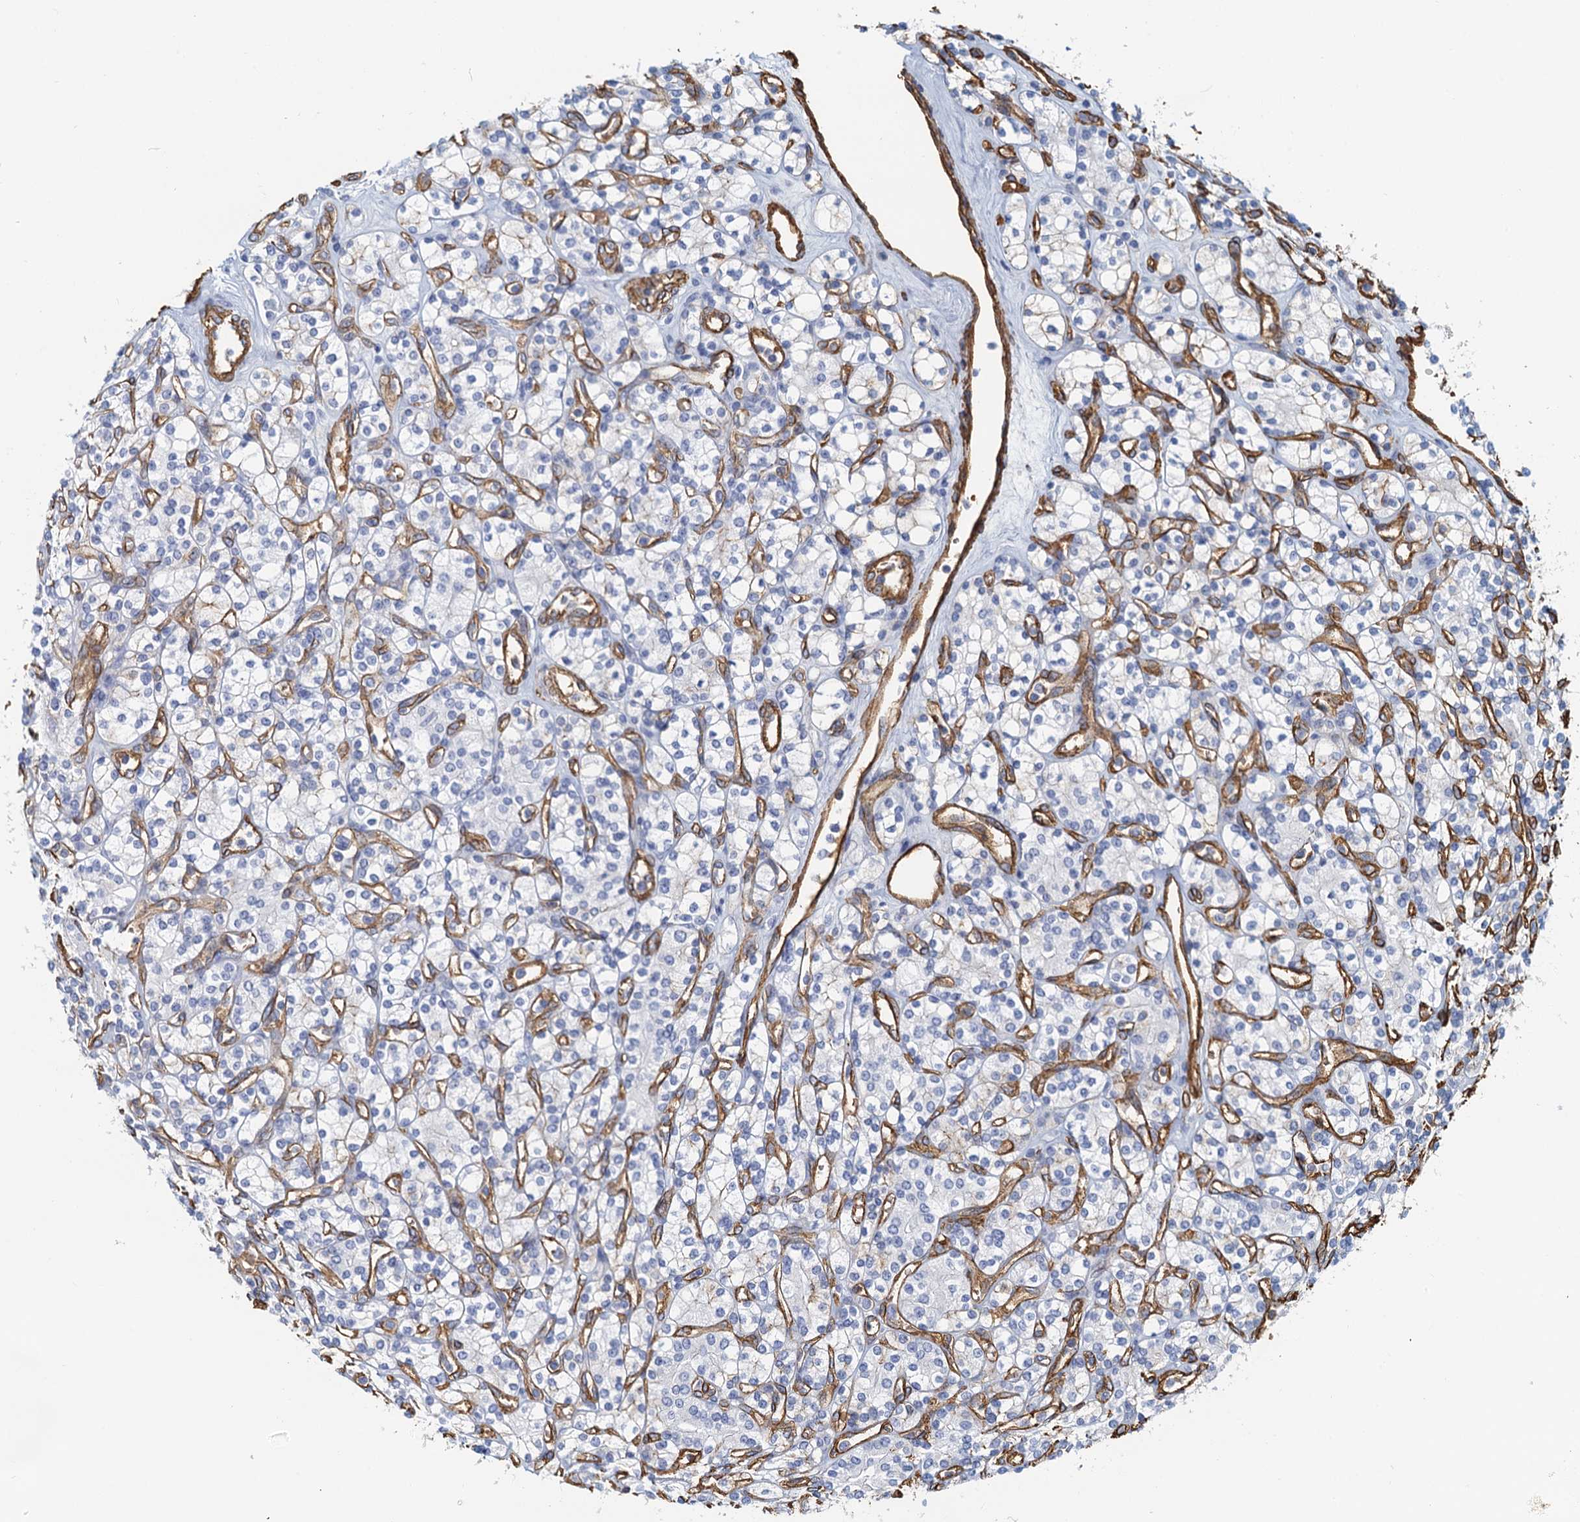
{"staining": {"intensity": "negative", "quantity": "none", "location": "none"}, "tissue": "renal cancer", "cell_type": "Tumor cells", "image_type": "cancer", "snomed": [{"axis": "morphology", "description": "Adenocarcinoma, NOS"}, {"axis": "topography", "description": "Kidney"}], "caption": "Immunohistochemistry (IHC) photomicrograph of neoplastic tissue: adenocarcinoma (renal) stained with DAB shows no significant protein expression in tumor cells.", "gene": "DGKG", "patient": {"sex": "male", "age": 77}}